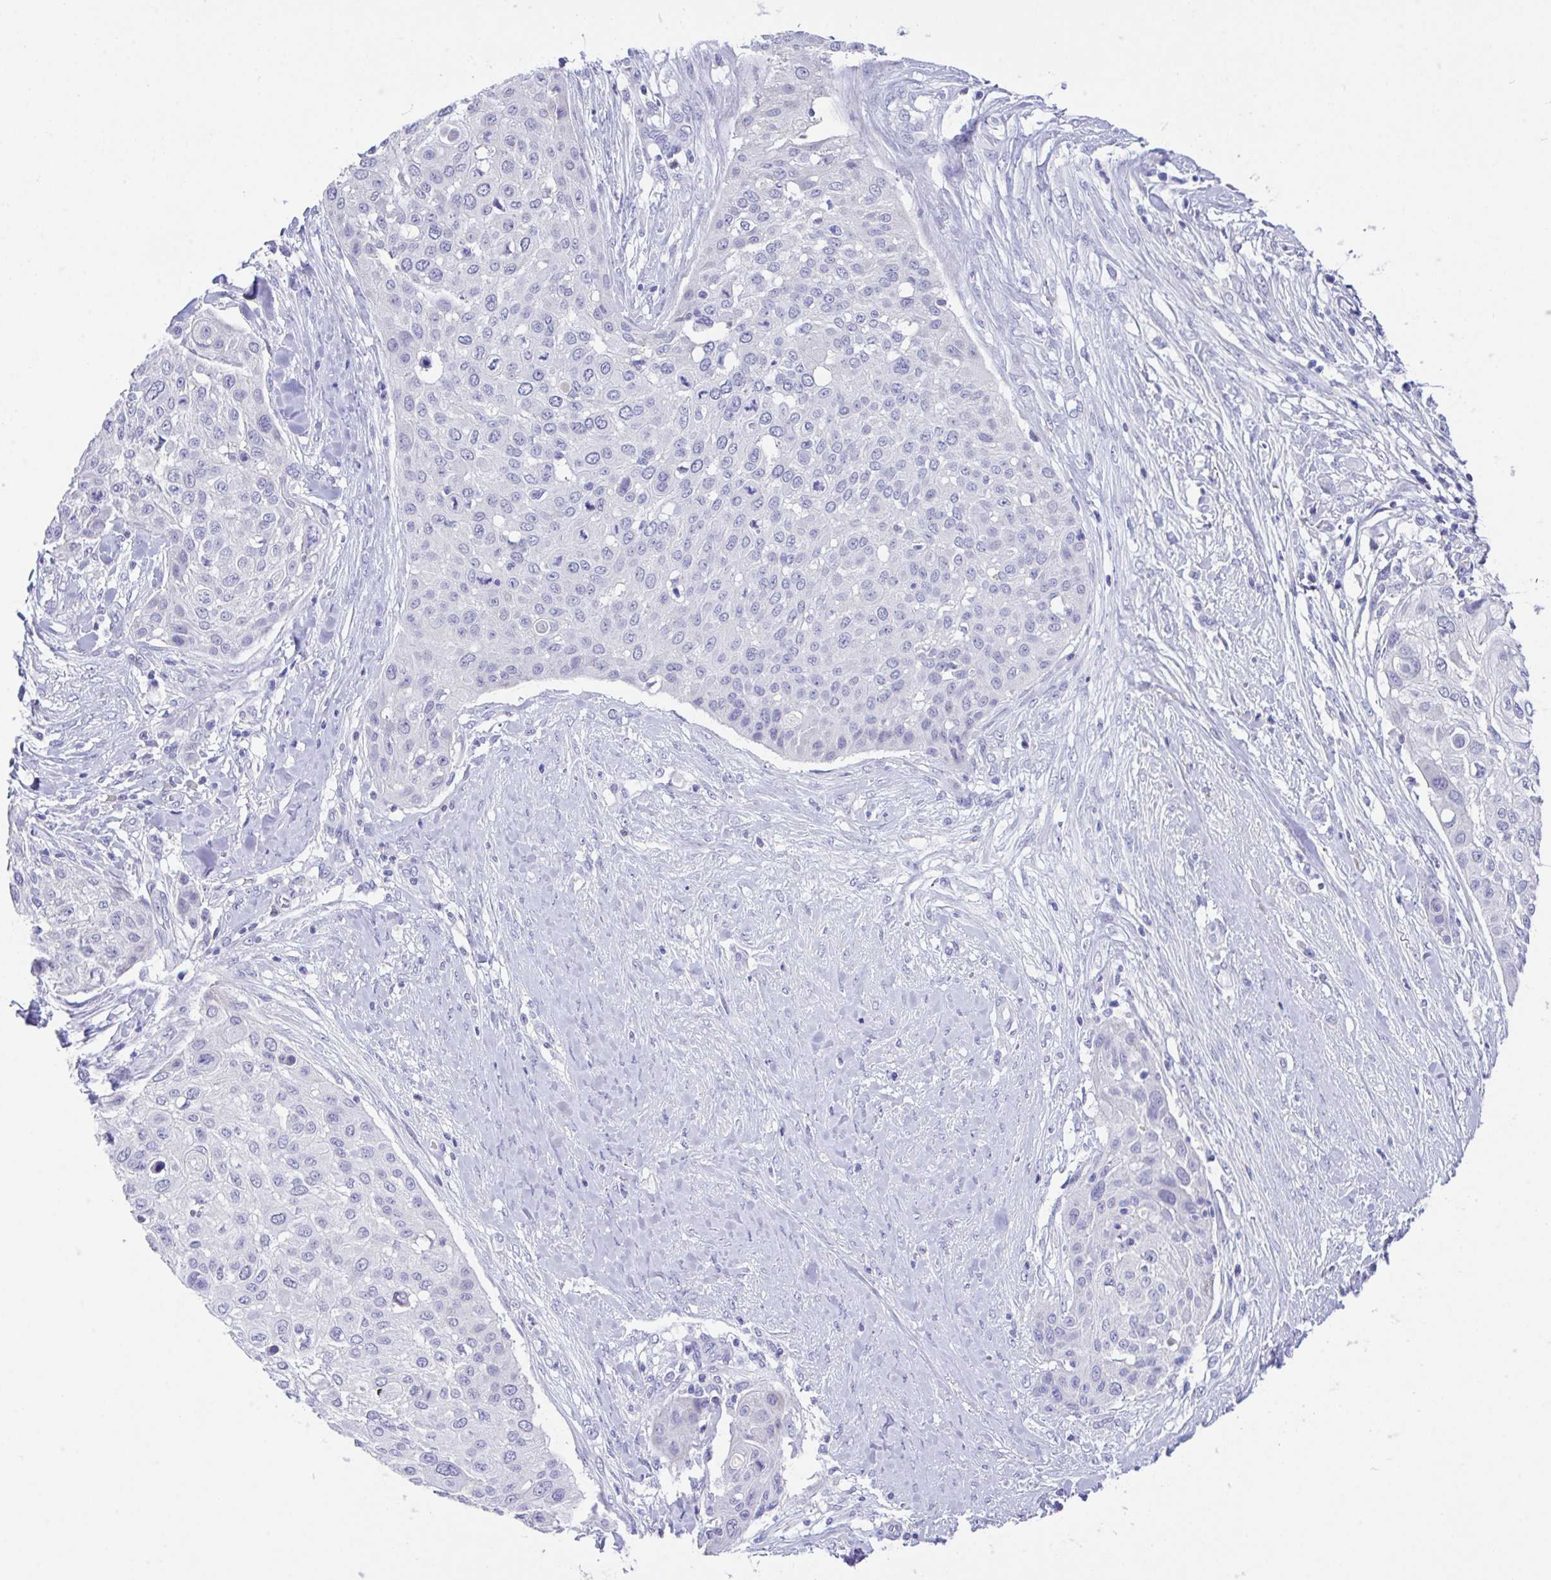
{"staining": {"intensity": "negative", "quantity": "none", "location": "none"}, "tissue": "skin cancer", "cell_type": "Tumor cells", "image_type": "cancer", "snomed": [{"axis": "morphology", "description": "Squamous cell carcinoma, NOS"}, {"axis": "topography", "description": "Skin"}], "caption": "Histopathology image shows no protein expression in tumor cells of squamous cell carcinoma (skin) tissue.", "gene": "HOXB4", "patient": {"sex": "female", "age": 87}}